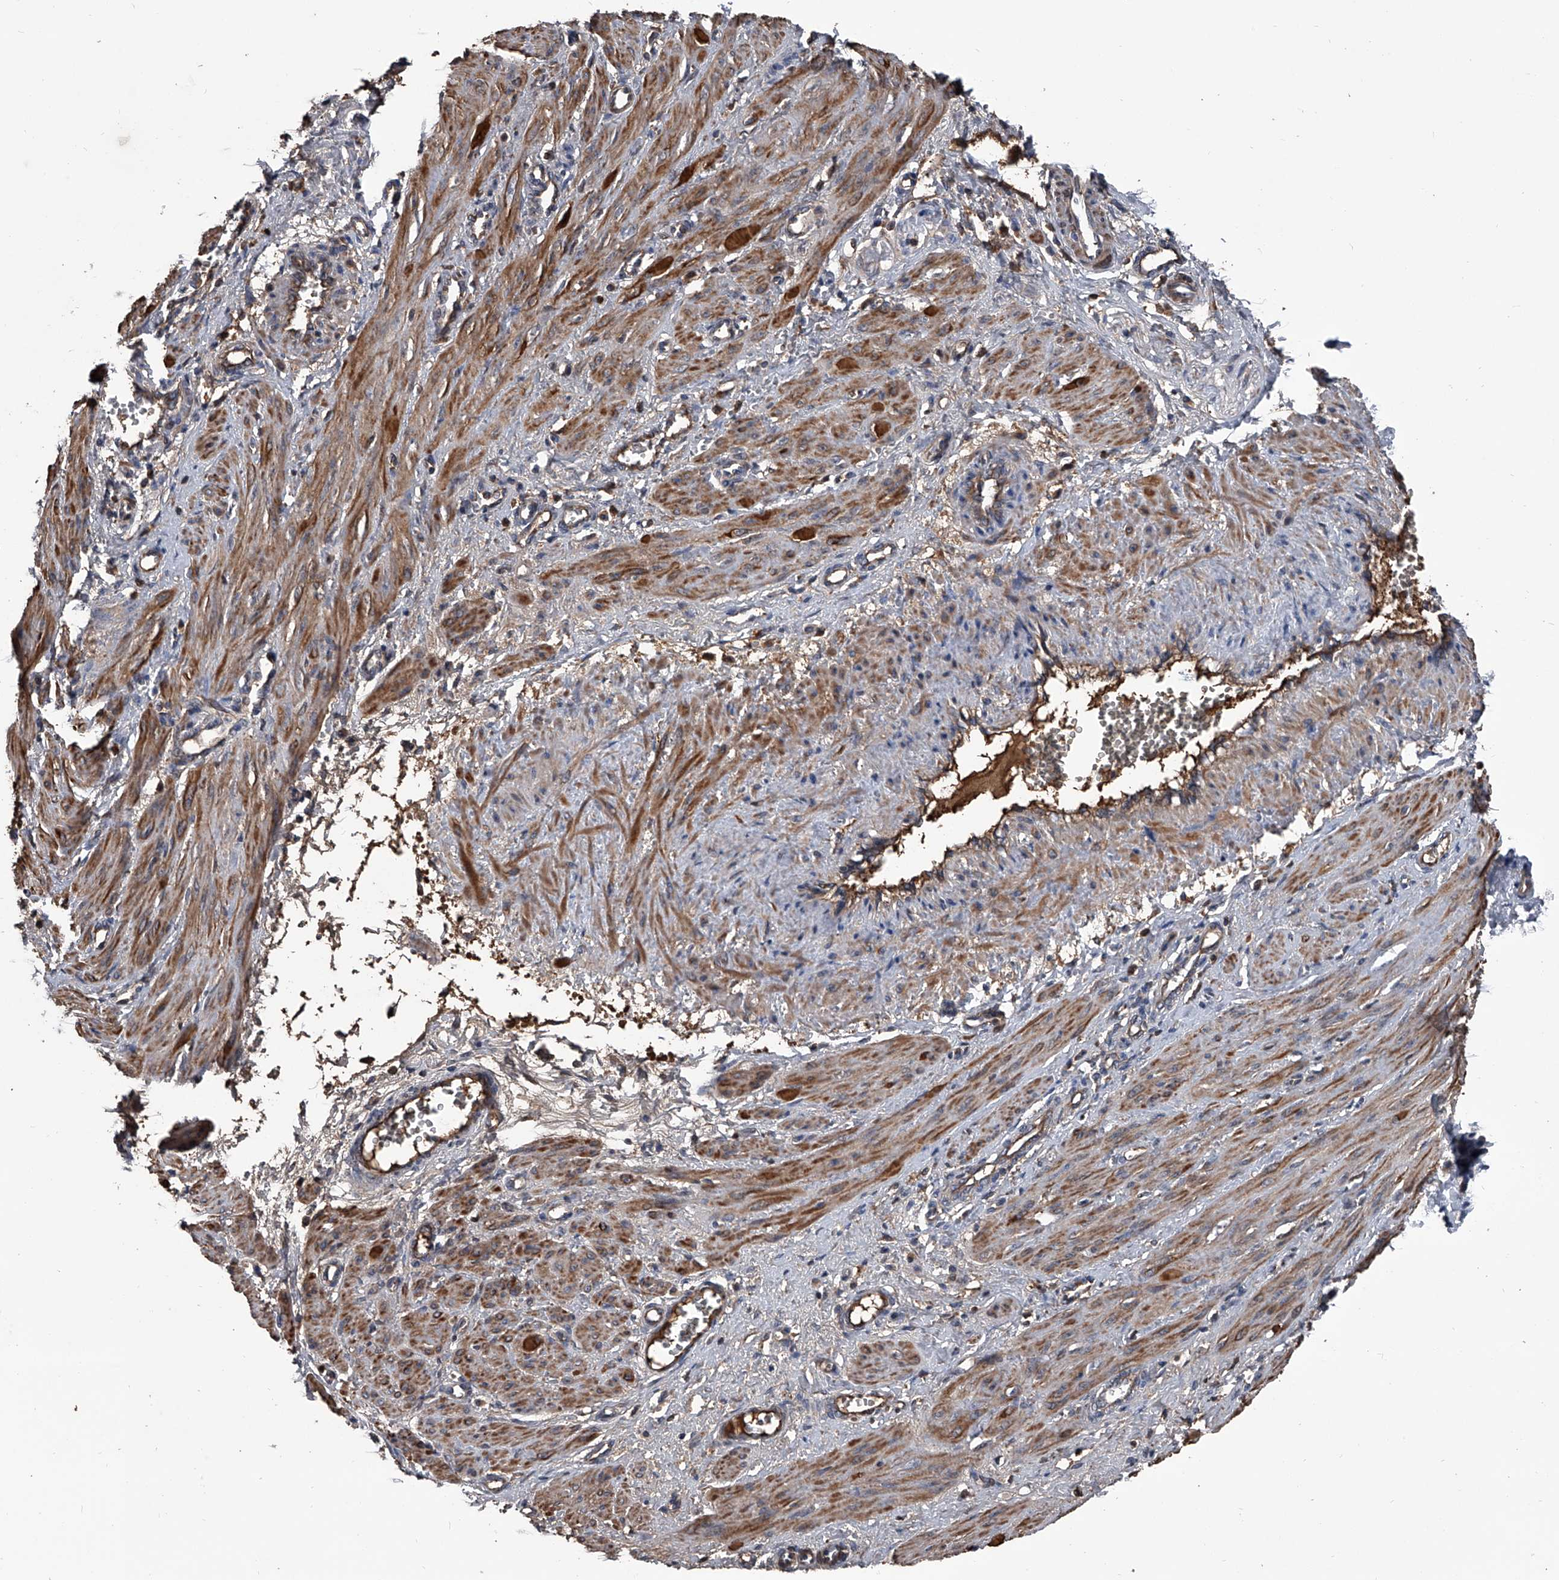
{"staining": {"intensity": "moderate", "quantity": ">75%", "location": "cytoplasmic/membranous"}, "tissue": "smooth muscle", "cell_type": "Smooth muscle cells", "image_type": "normal", "snomed": [{"axis": "morphology", "description": "Normal tissue, NOS"}, {"axis": "topography", "description": "Endometrium"}], "caption": "Brown immunohistochemical staining in benign smooth muscle displays moderate cytoplasmic/membranous expression in about >75% of smooth muscle cells.", "gene": "KIF13A", "patient": {"sex": "female", "age": 33}}